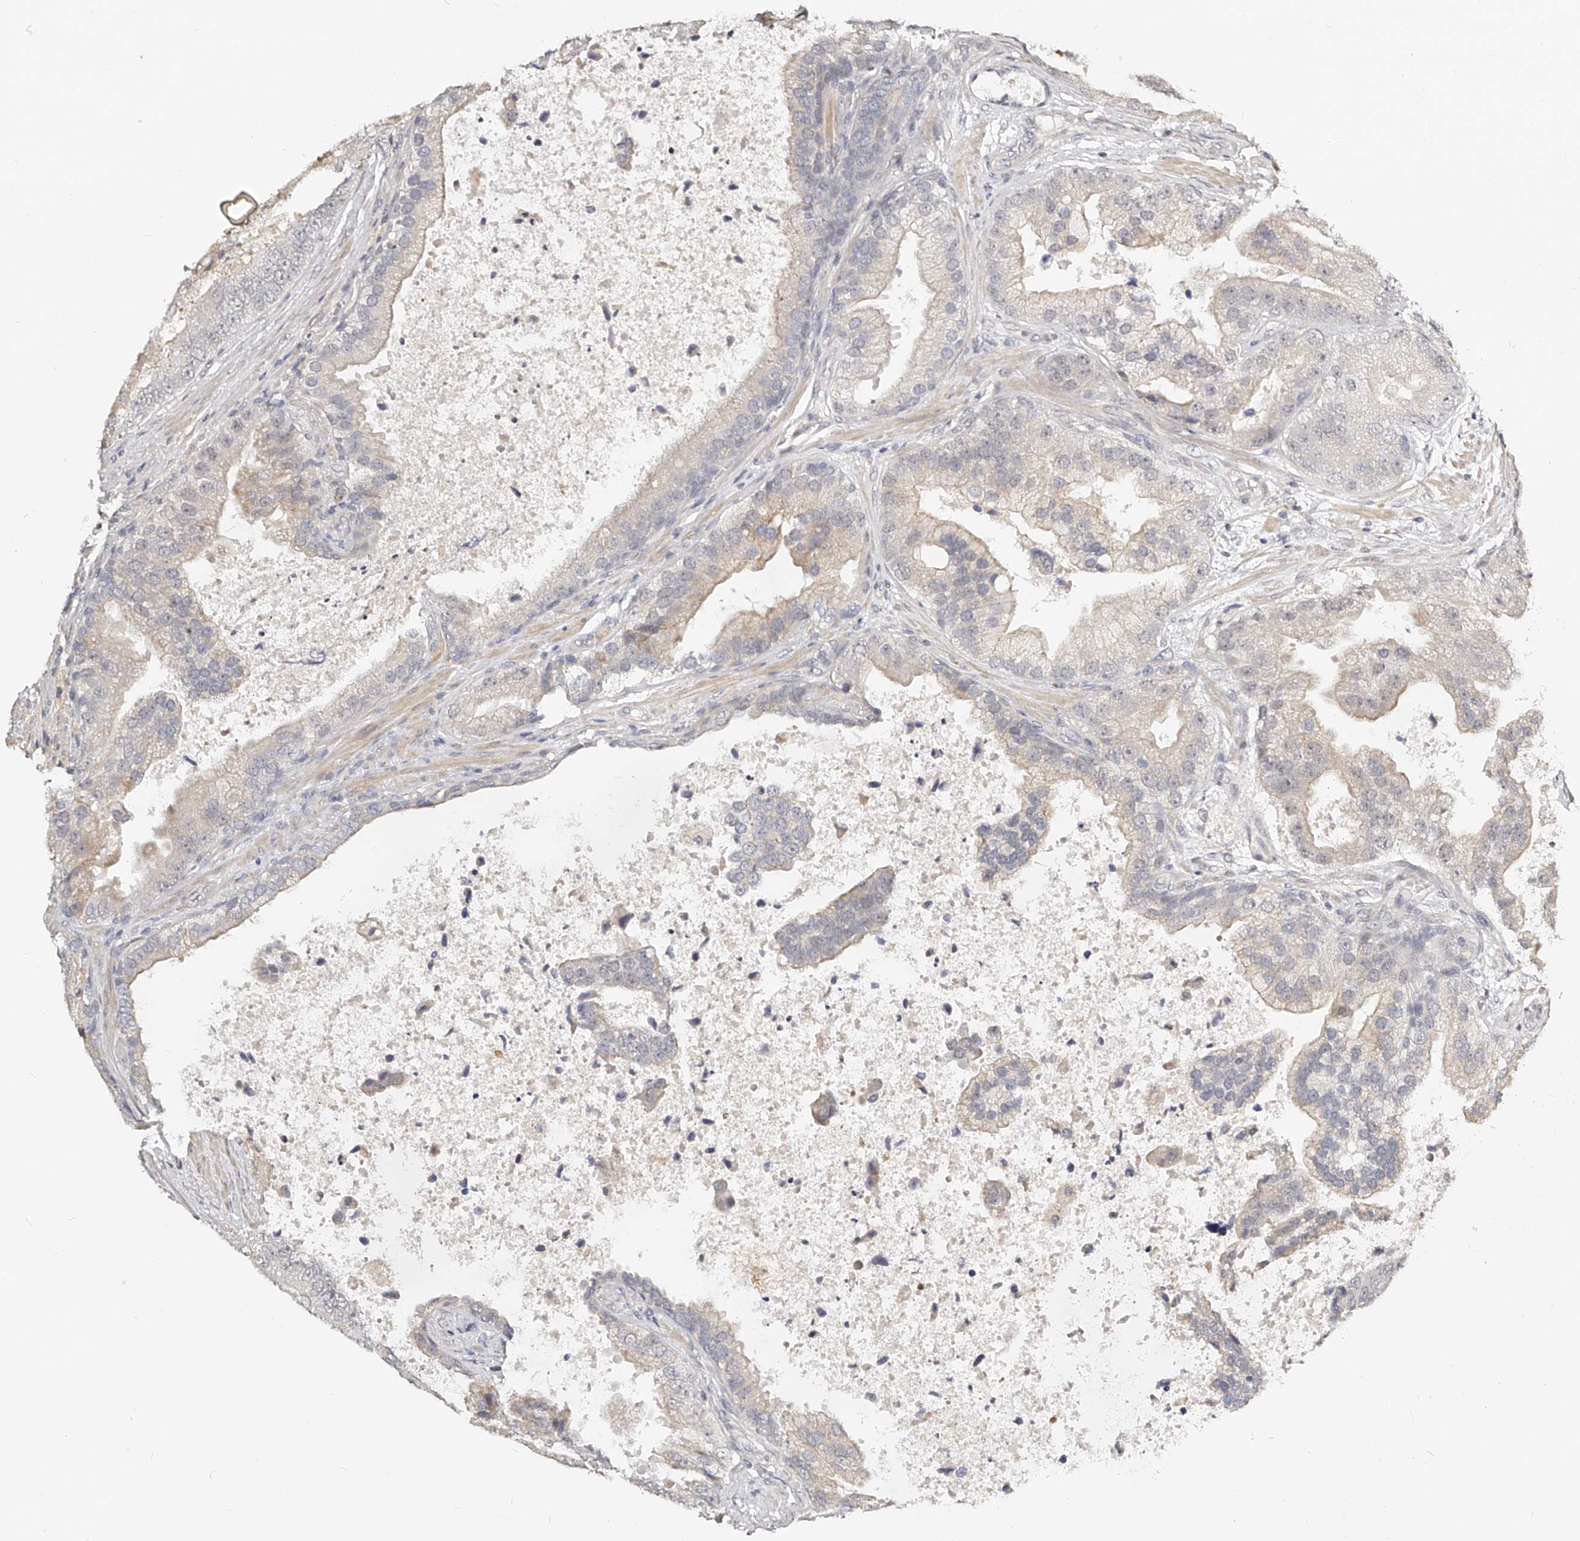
{"staining": {"intensity": "negative", "quantity": "none", "location": "none"}, "tissue": "prostate cancer", "cell_type": "Tumor cells", "image_type": "cancer", "snomed": [{"axis": "morphology", "description": "Adenocarcinoma, High grade"}, {"axis": "topography", "description": "Prostate"}], "caption": "This is an IHC image of high-grade adenocarcinoma (prostate). There is no expression in tumor cells.", "gene": "ZNF789", "patient": {"sex": "male", "age": 70}}